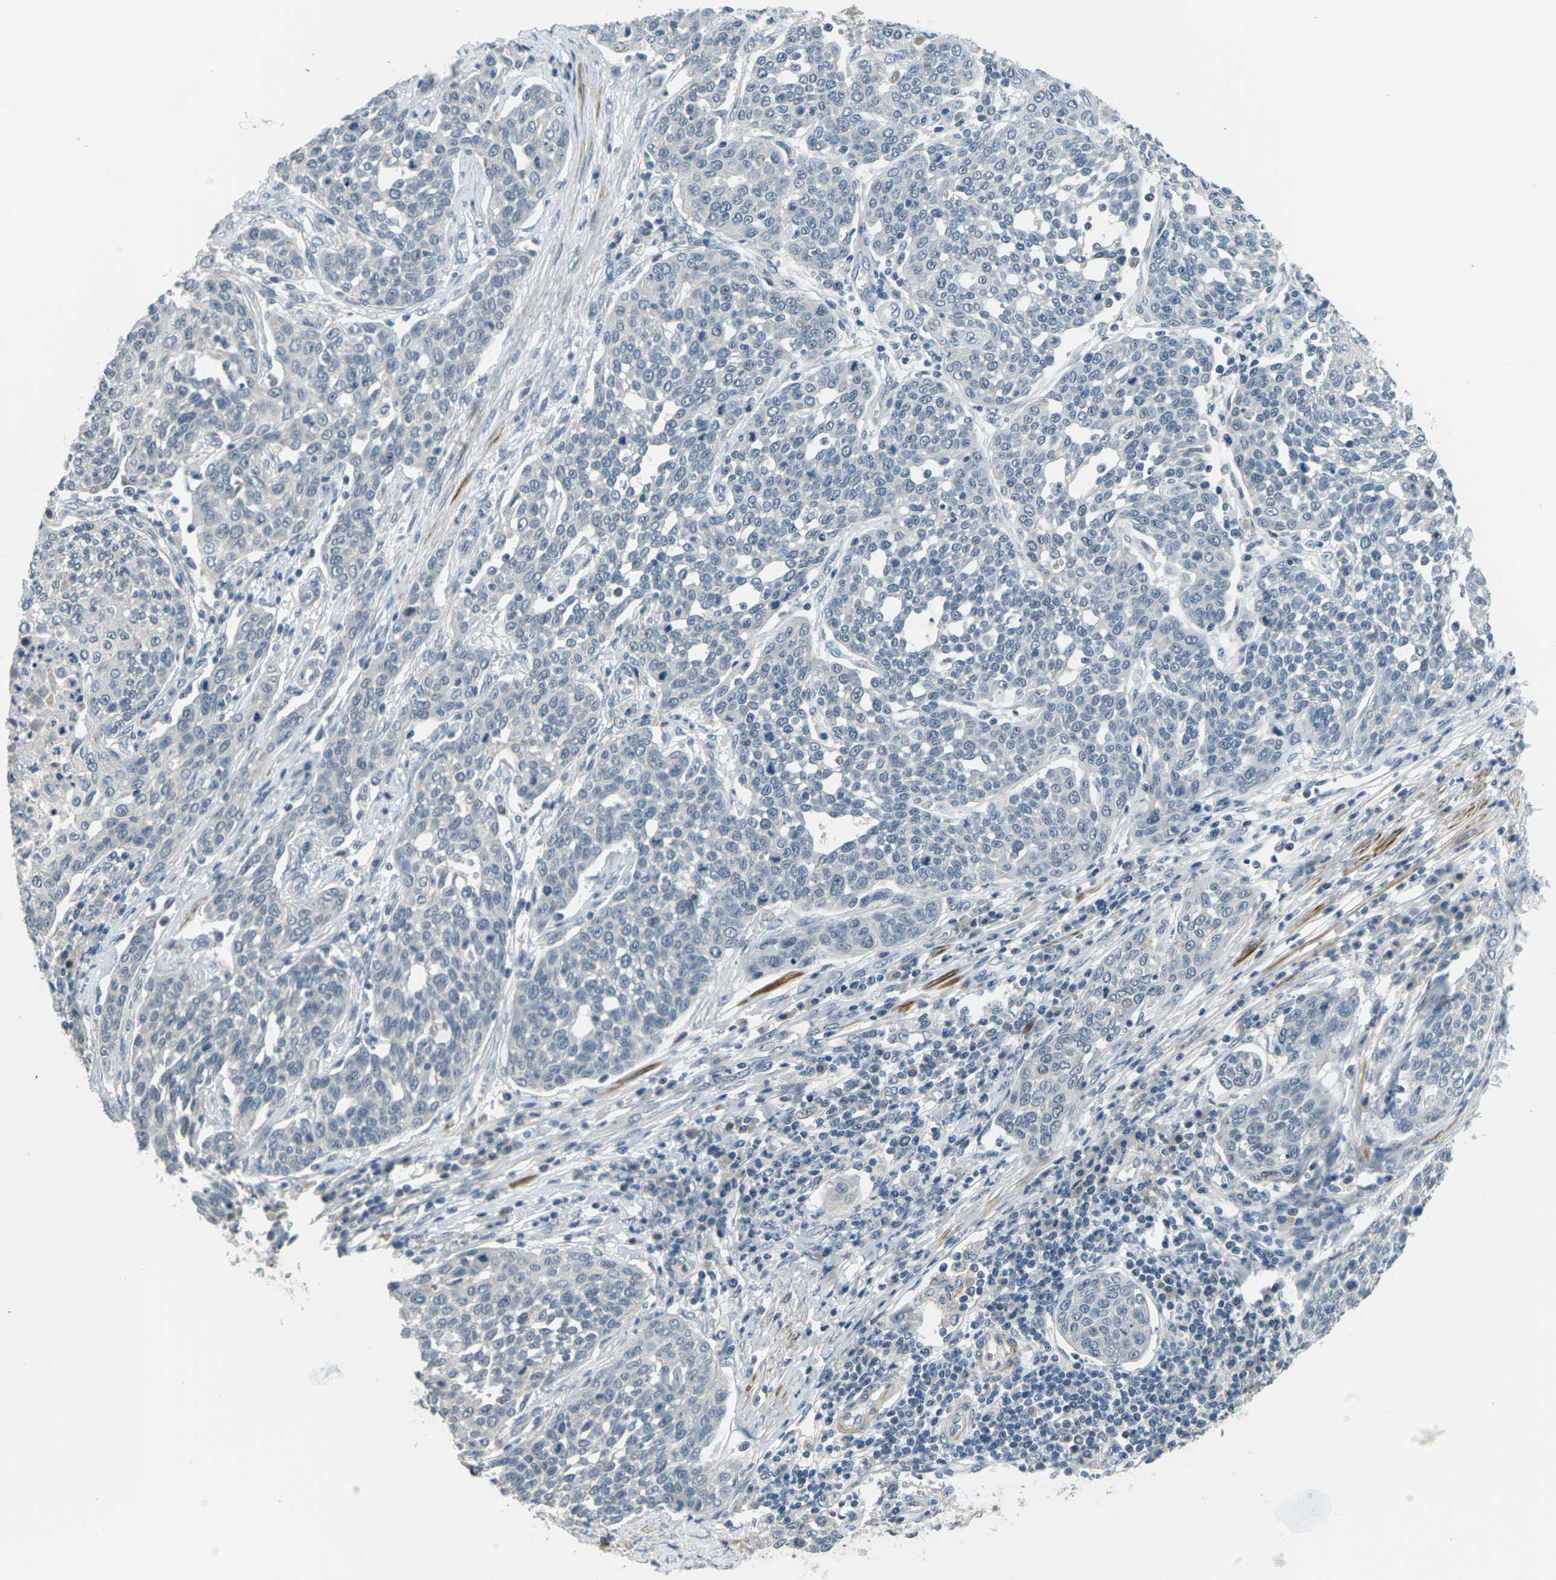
{"staining": {"intensity": "negative", "quantity": "none", "location": "none"}, "tissue": "cervical cancer", "cell_type": "Tumor cells", "image_type": "cancer", "snomed": [{"axis": "morphology", "description": "Squamous cell carcinoma, NOS"}, {"axis": "topography", "description": "Cervix"}], "caption": "DAB immunohistochemical staining of human cervical squamous cell carcinoma exhibits no significant staining in tumor cells. Nuclei are stained in blue.", "gene": "SLC13A3", "patient": {"sex": "female", "age": 34}}